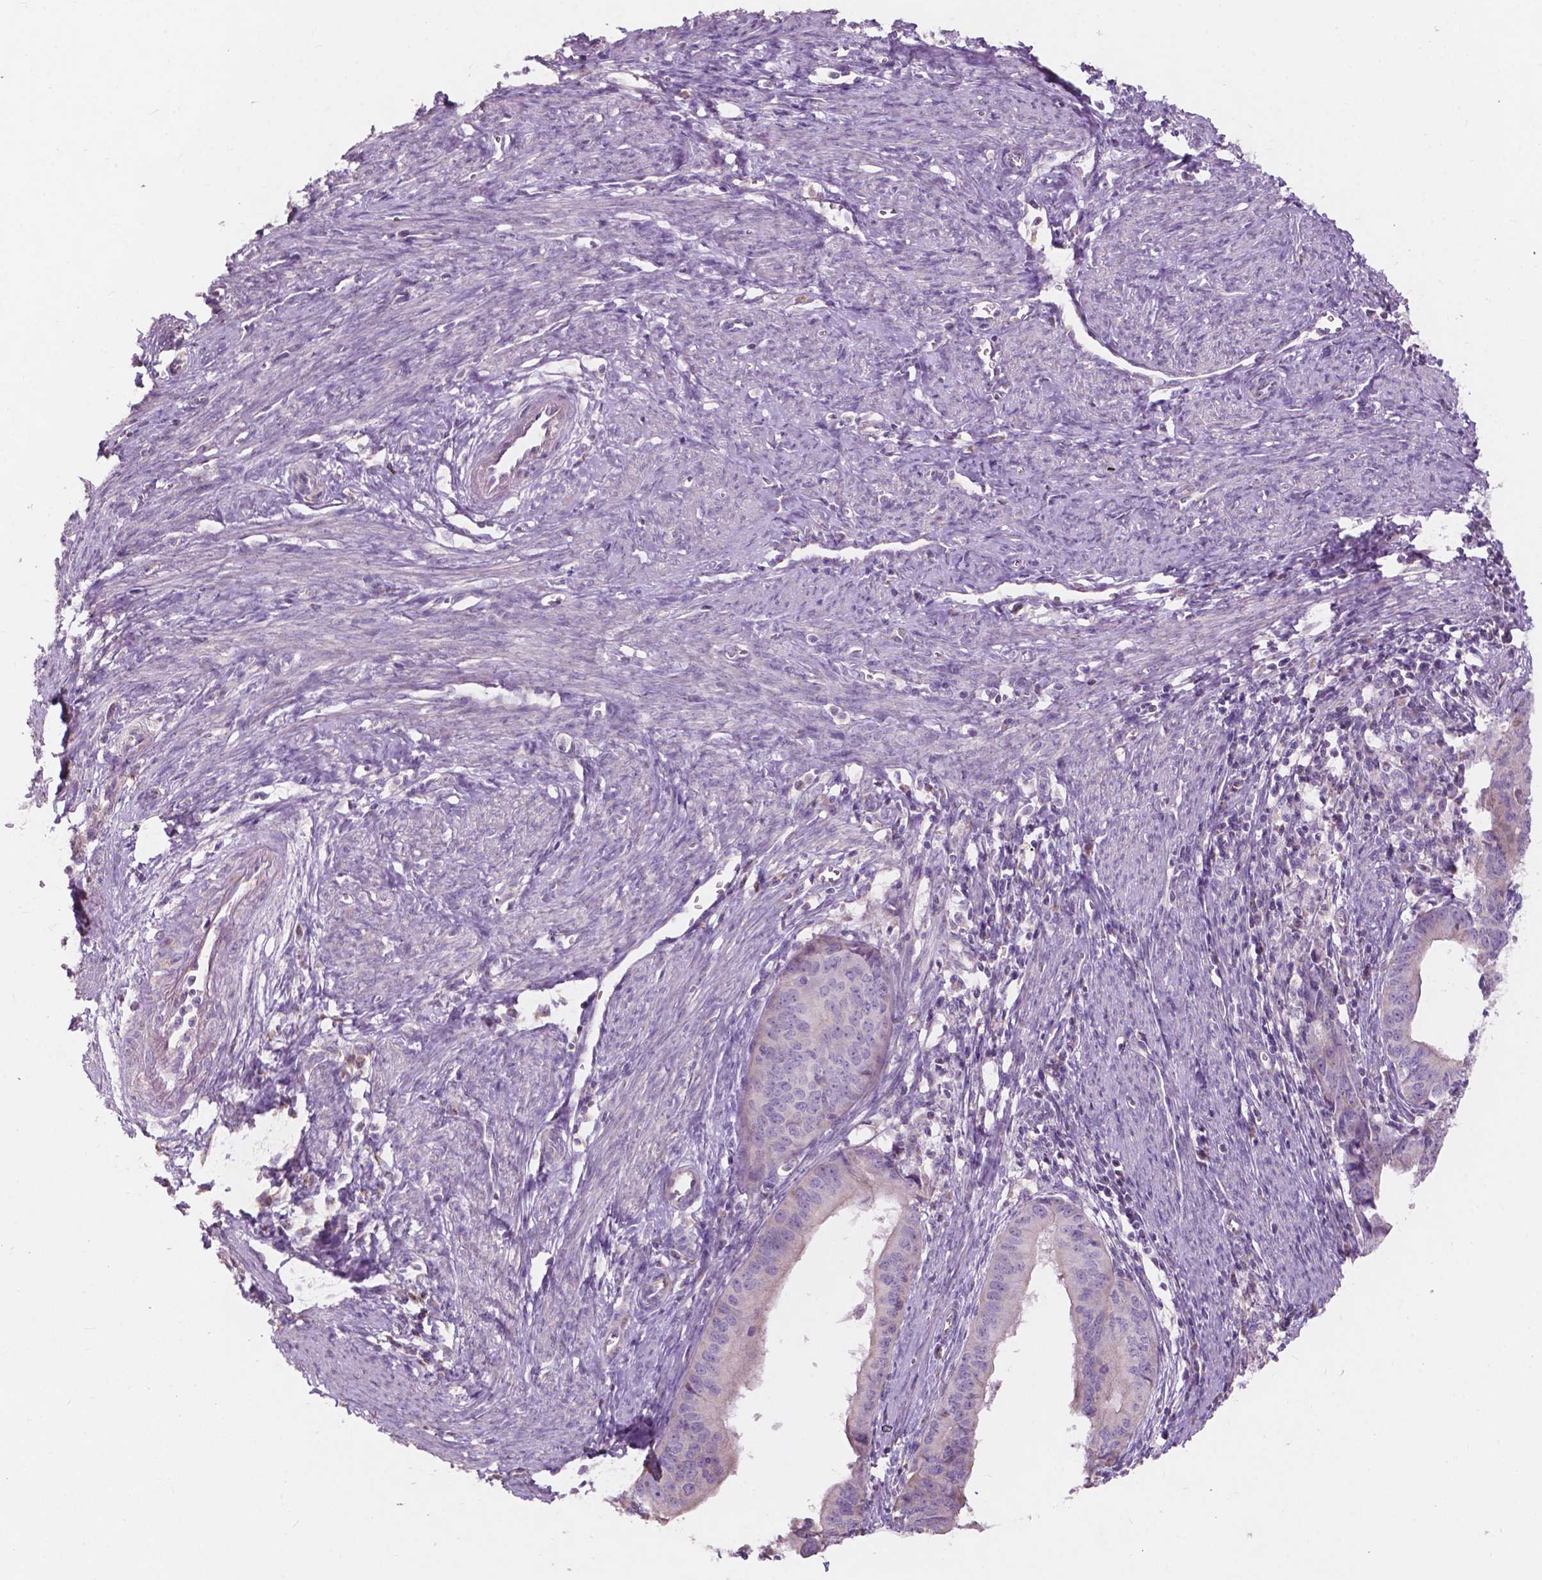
{"staining": {"intensity": "negative", "quantity": "none", "location": "none"}, "tissue": "endometrial cancer", "cell_type": "Tumor cells", "image_type": "cancer", "snomed": [{"axis": "morphology", "description": "Adenocarcinoma, NOS"}, {"axis": "topography", "description": "Endometrium"}], "caption": "An image of human adenocarcinoma (endometrial) is negative for staining in tumor cells.", "gene": "NDUFS1", "patient": {"sex": "female", "age": 65}}